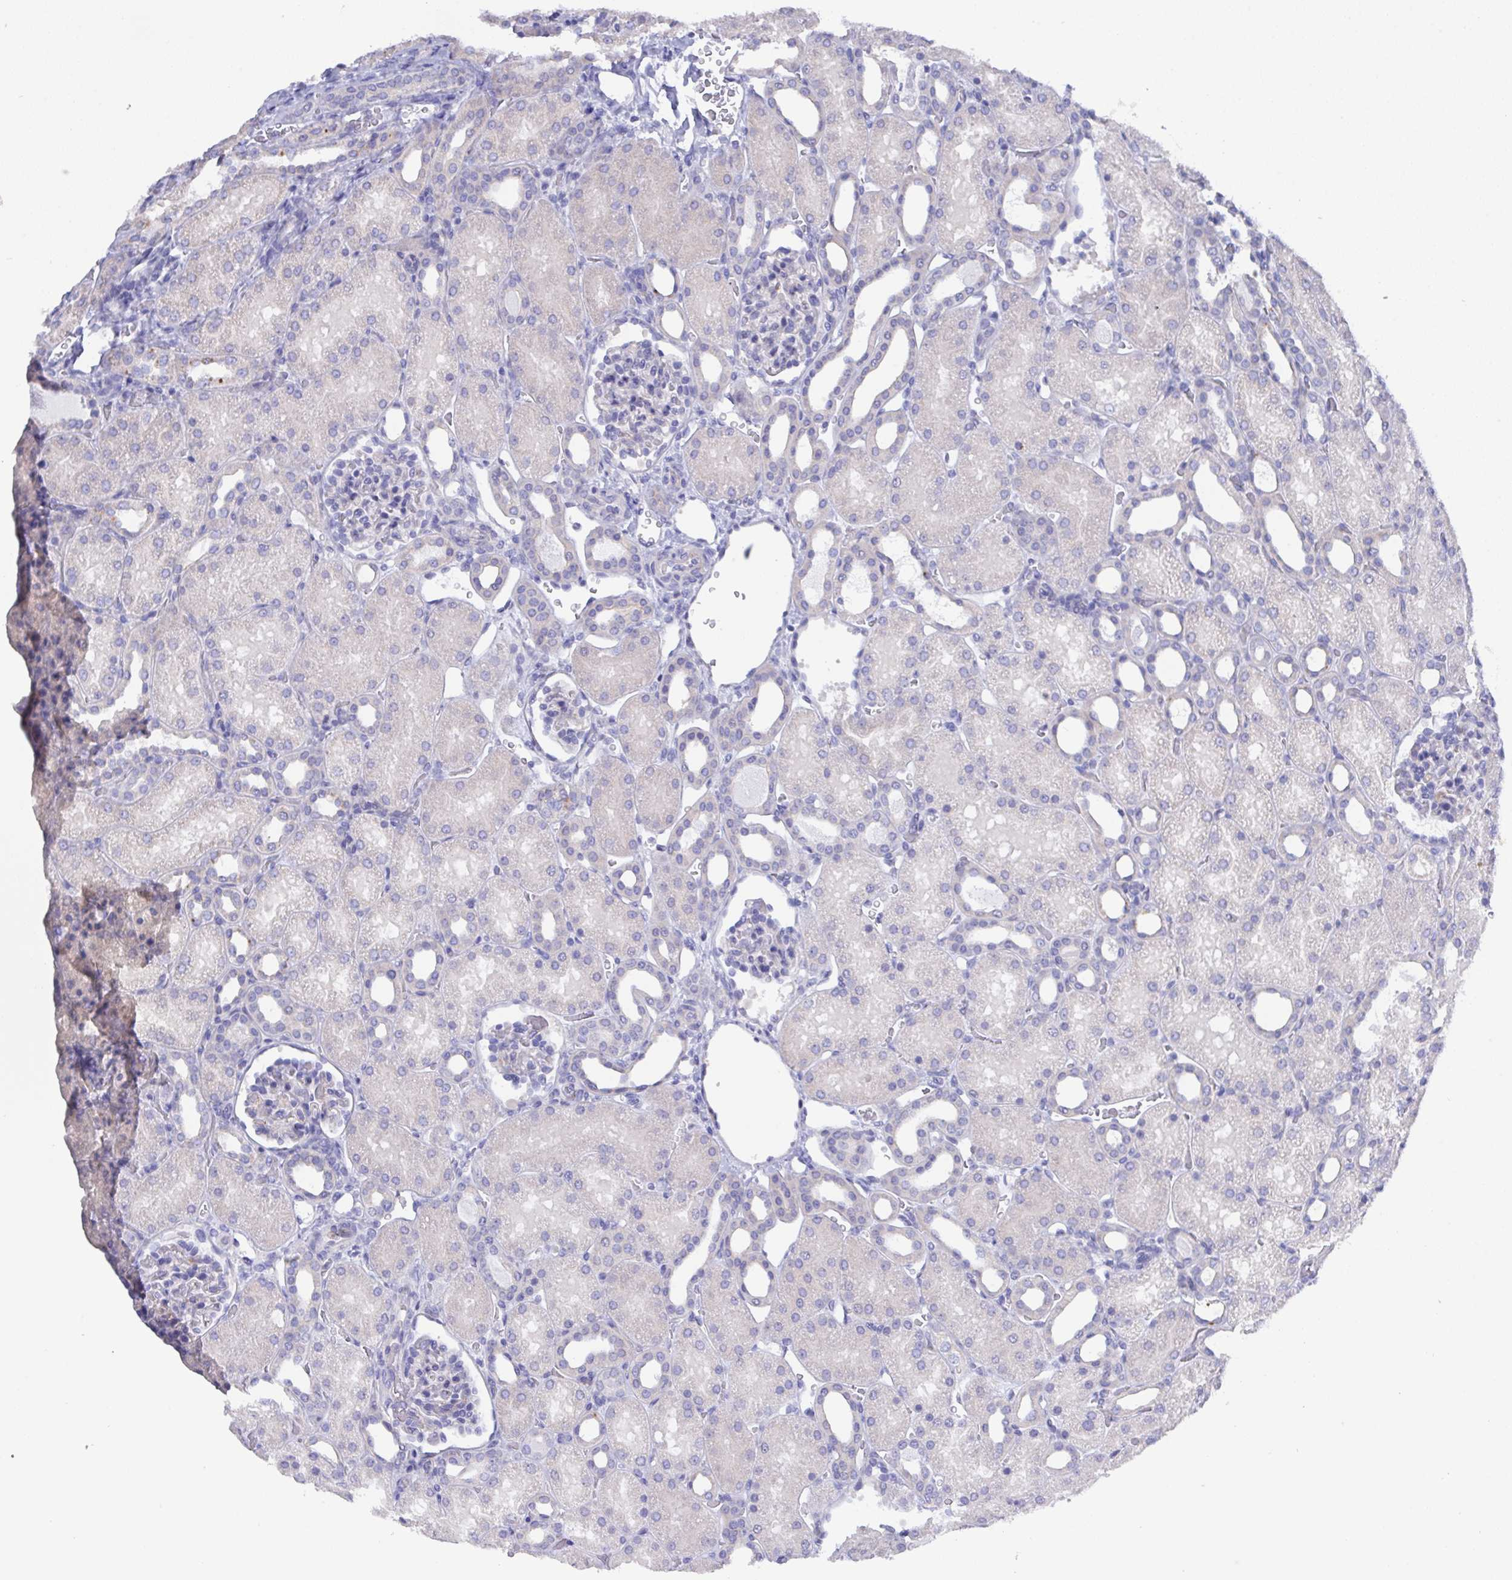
{"staining": {"intensity": "negative", "quantity": "none", "location": "none"}, "tissue": "kidney", "cell_type": "Cells in glomeruli", "image_type": "normal", "snomed": [{"axis": "morphology", "description": "Normal tissue, NOS"}, {"axis": "topography", "description": "Kidney"}], "caption": "An image of kidney stained for a protein demonstrates no brown staining in cells in glomeruli.", "gene": "PRG3", "patient": {"sex": "male", "age": 2}}